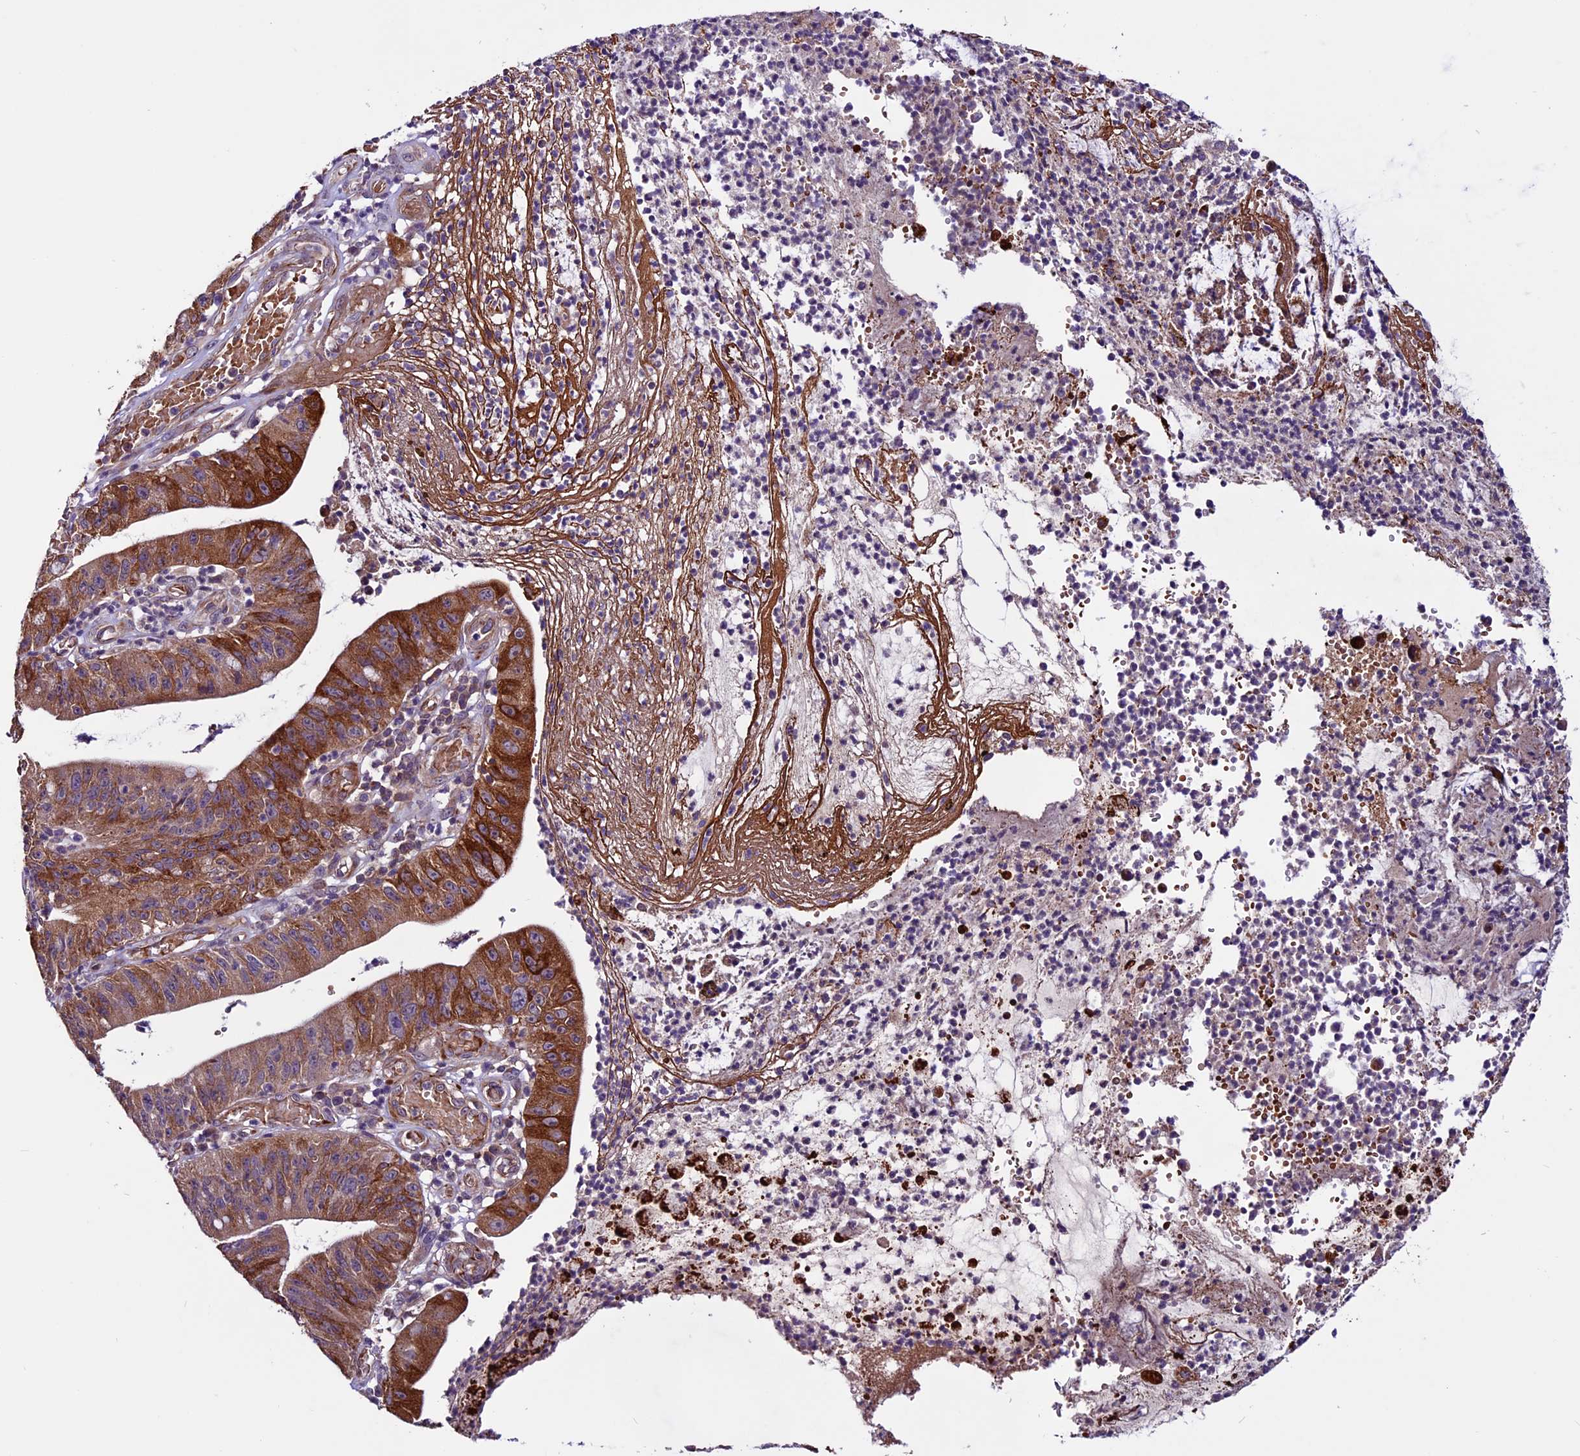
{"staining": {"intensity": "strong", "quantity": ">75%", "location": "cytoplasmic/membranous"}, "tissue": "stomach cancer", "cell_type": "Tumor cells", "image_type": "cancer", "snomed": [{"axis": "morphology", "description": "Adenocarcinoma, NOS"}, {"axis": "topography", "description": "Stomach"}], "caption": "A high amount of strong cytoplasmic/membranous staining is identified in approximately >75% of tumor cells in adenocarcinoma (stomach) tissue.", "gene": "RINL", "patient": {"sex": "male", "age": 59}}